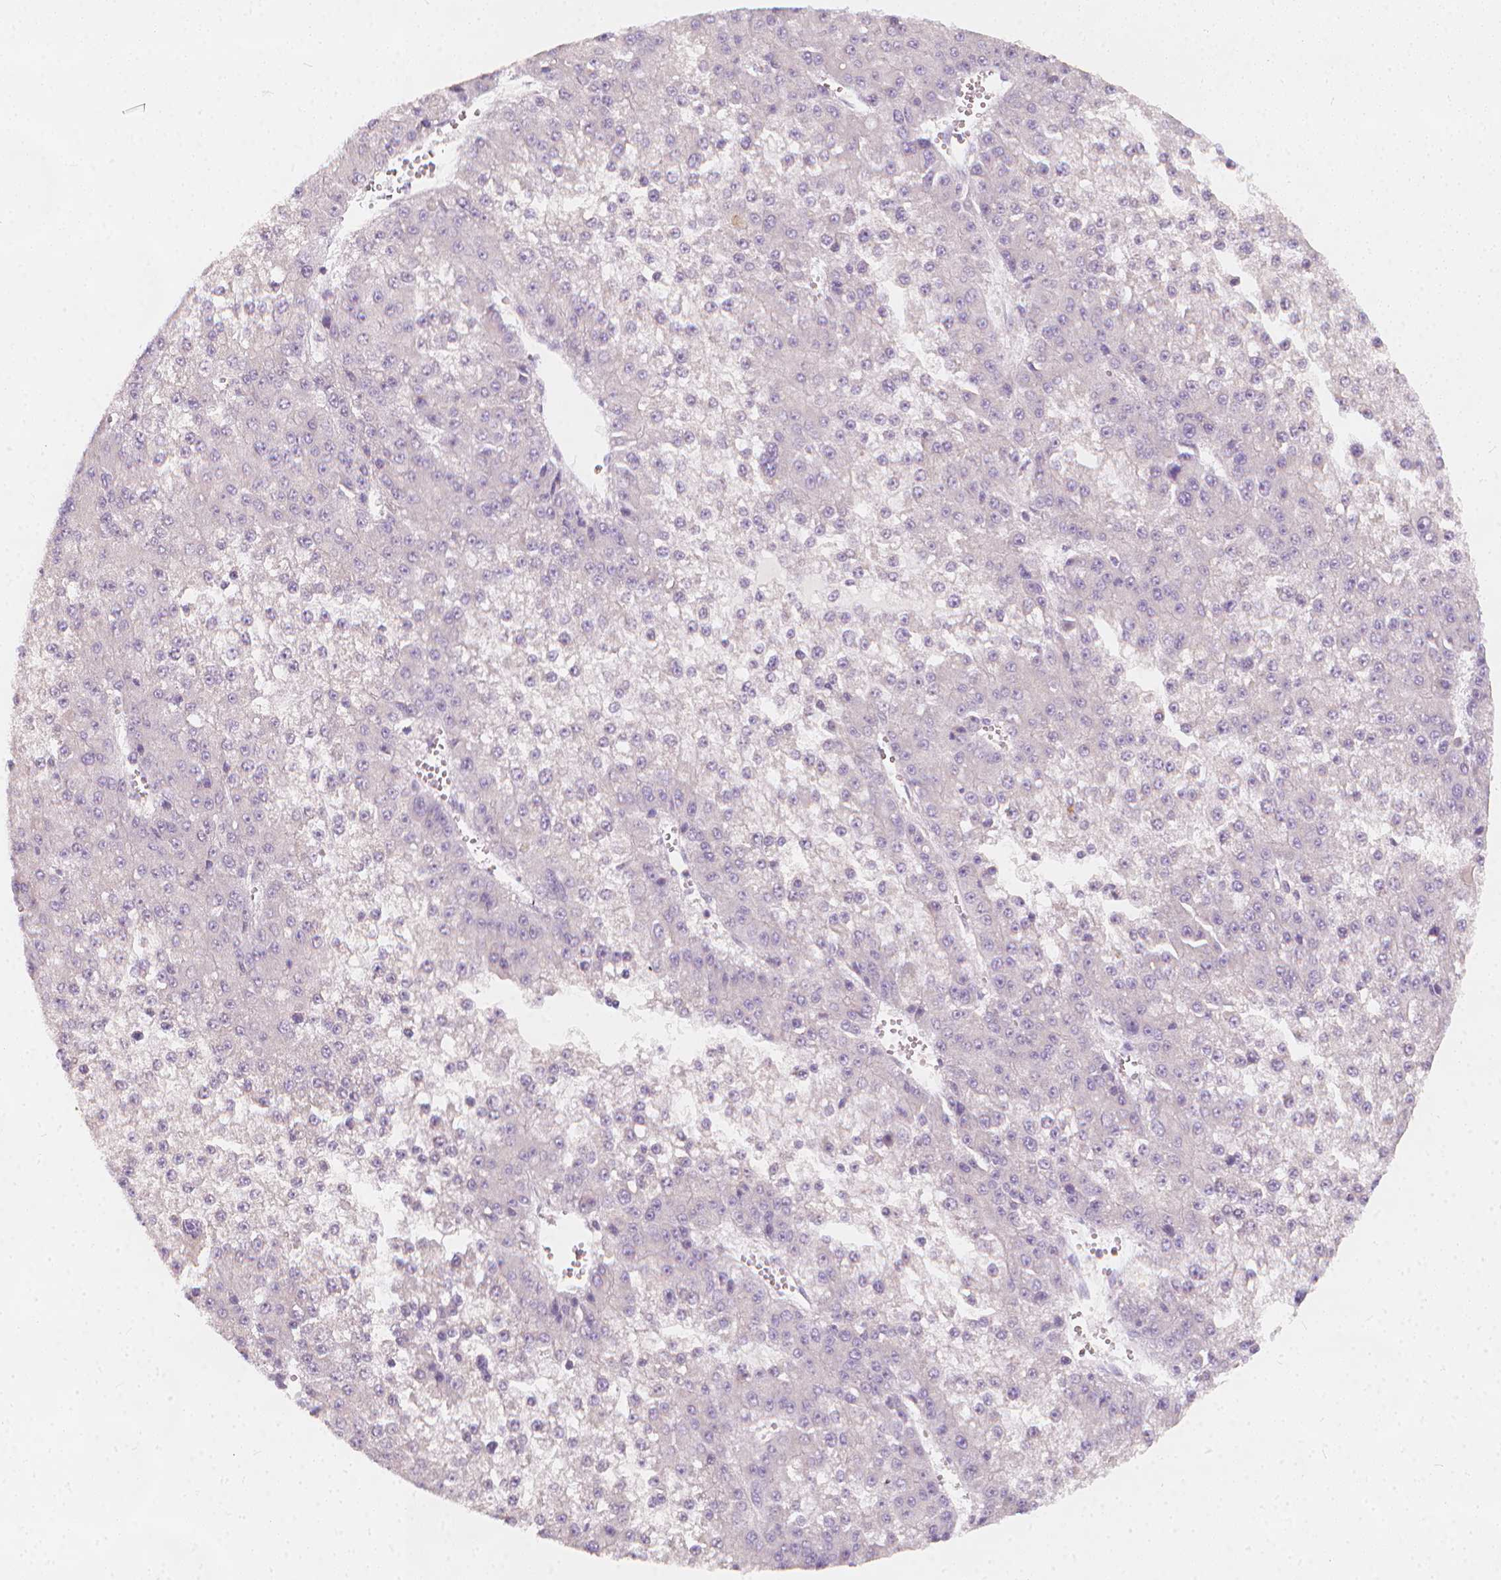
{"staining": {"intensity": "negative", "quantity": "none", "location": "none"}, "tissue": "liver cancer", "cell_type": "Tumor cells", "image_type": "cancer", "snomed": [{"axis": "morphology", "description": "Carcinoma, Hepatocellular, NOS"}, {"axis": "topography", "description": "Liver"}], "caption": "Immunohistochemistry (IHC) image of neoplastic tissue: hepatocellular carcinoma (liver) stained with DAB (3,3'-diaminobenzidine) reveals no significant protein positivity in tumor cells.", "gene": "RBFOX1", "patient": {"sex": "female", "age": 73}}